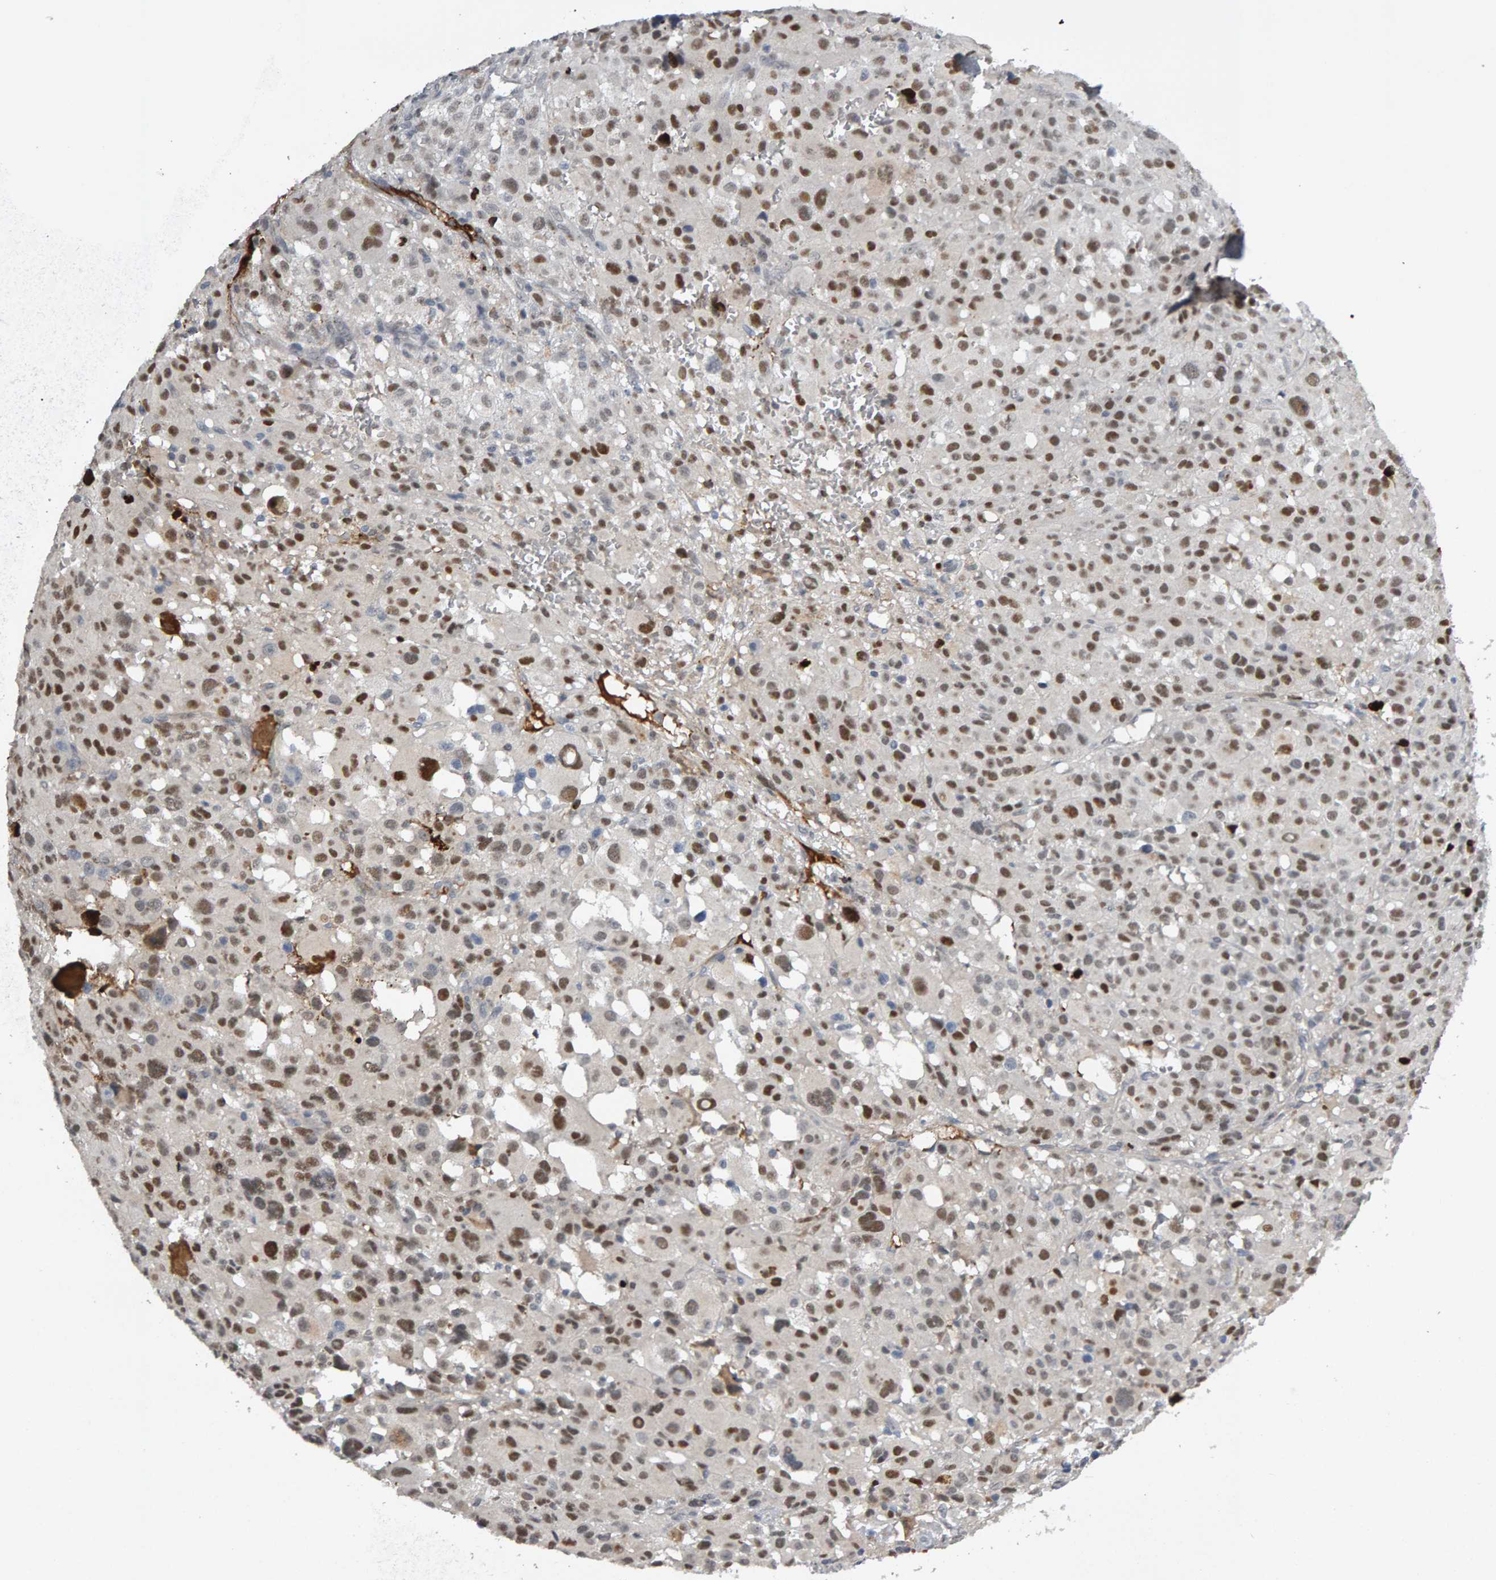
{"staining": {"intensity": "moderate", "quantity": ">75%", "location": "nuclear"}, "tissue": "melanoma", "cell_type": "Tumor cells", "image_type": "cancer", "snomed": [{"axis": "morphology", "description": "Malignant melanoma, Metastatic site"}, {"axis": "topography", "description": "Skin"}], "caption": "Tumor cells show medium levels of moderate nuclear expression in about >75% of cells in human malignant melanoma (metastatic site).", "gene": "IPO8", "patient": {"sex": "female", "age": 74}}